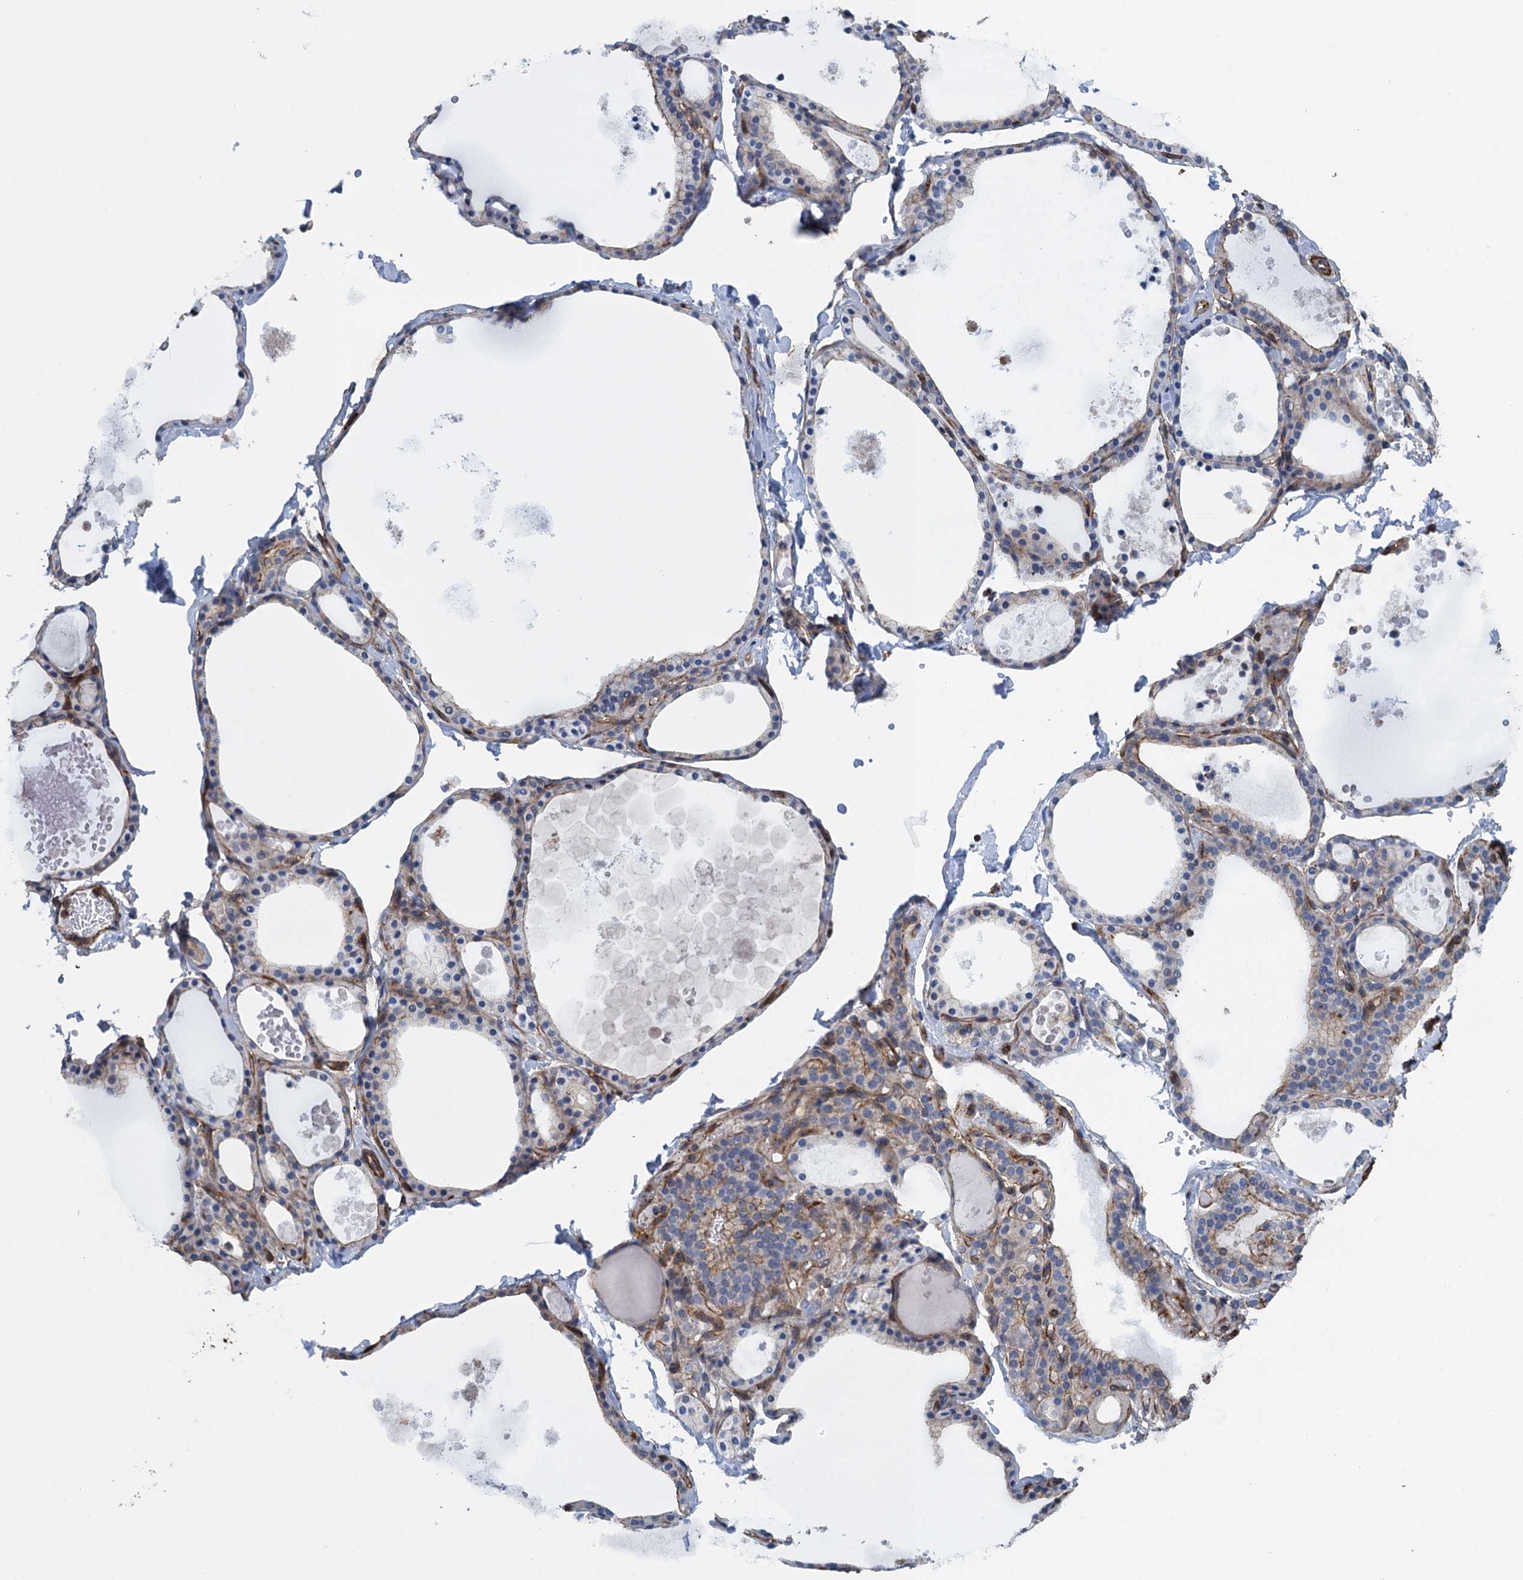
{"staining": {"intensity": "moderate", "quantity": "<25%", "location": "cytoplasmic/membranous"}, "tissue": "thyroid gland", "cell_type": "Glandular cells", "image_type": "normal", "snomed": [{"axis": "morphology", "description": "Normal tissue, NOS"}, {"axis": "topography", "description": "Thyroid gland"}], "caption": "Thyroid gland stained with DAB immunohistochemistry reveals low levels of moderate cytoplasmic/membranous staining in approximately <25% of glandular cells. The staining is performed using DAB brown chromogen to label protein expression. The nuclei are counter-stained blue using hematoxylin.", "gene": "PROSER2", "patient": {"sex": "male", "age": 56}}